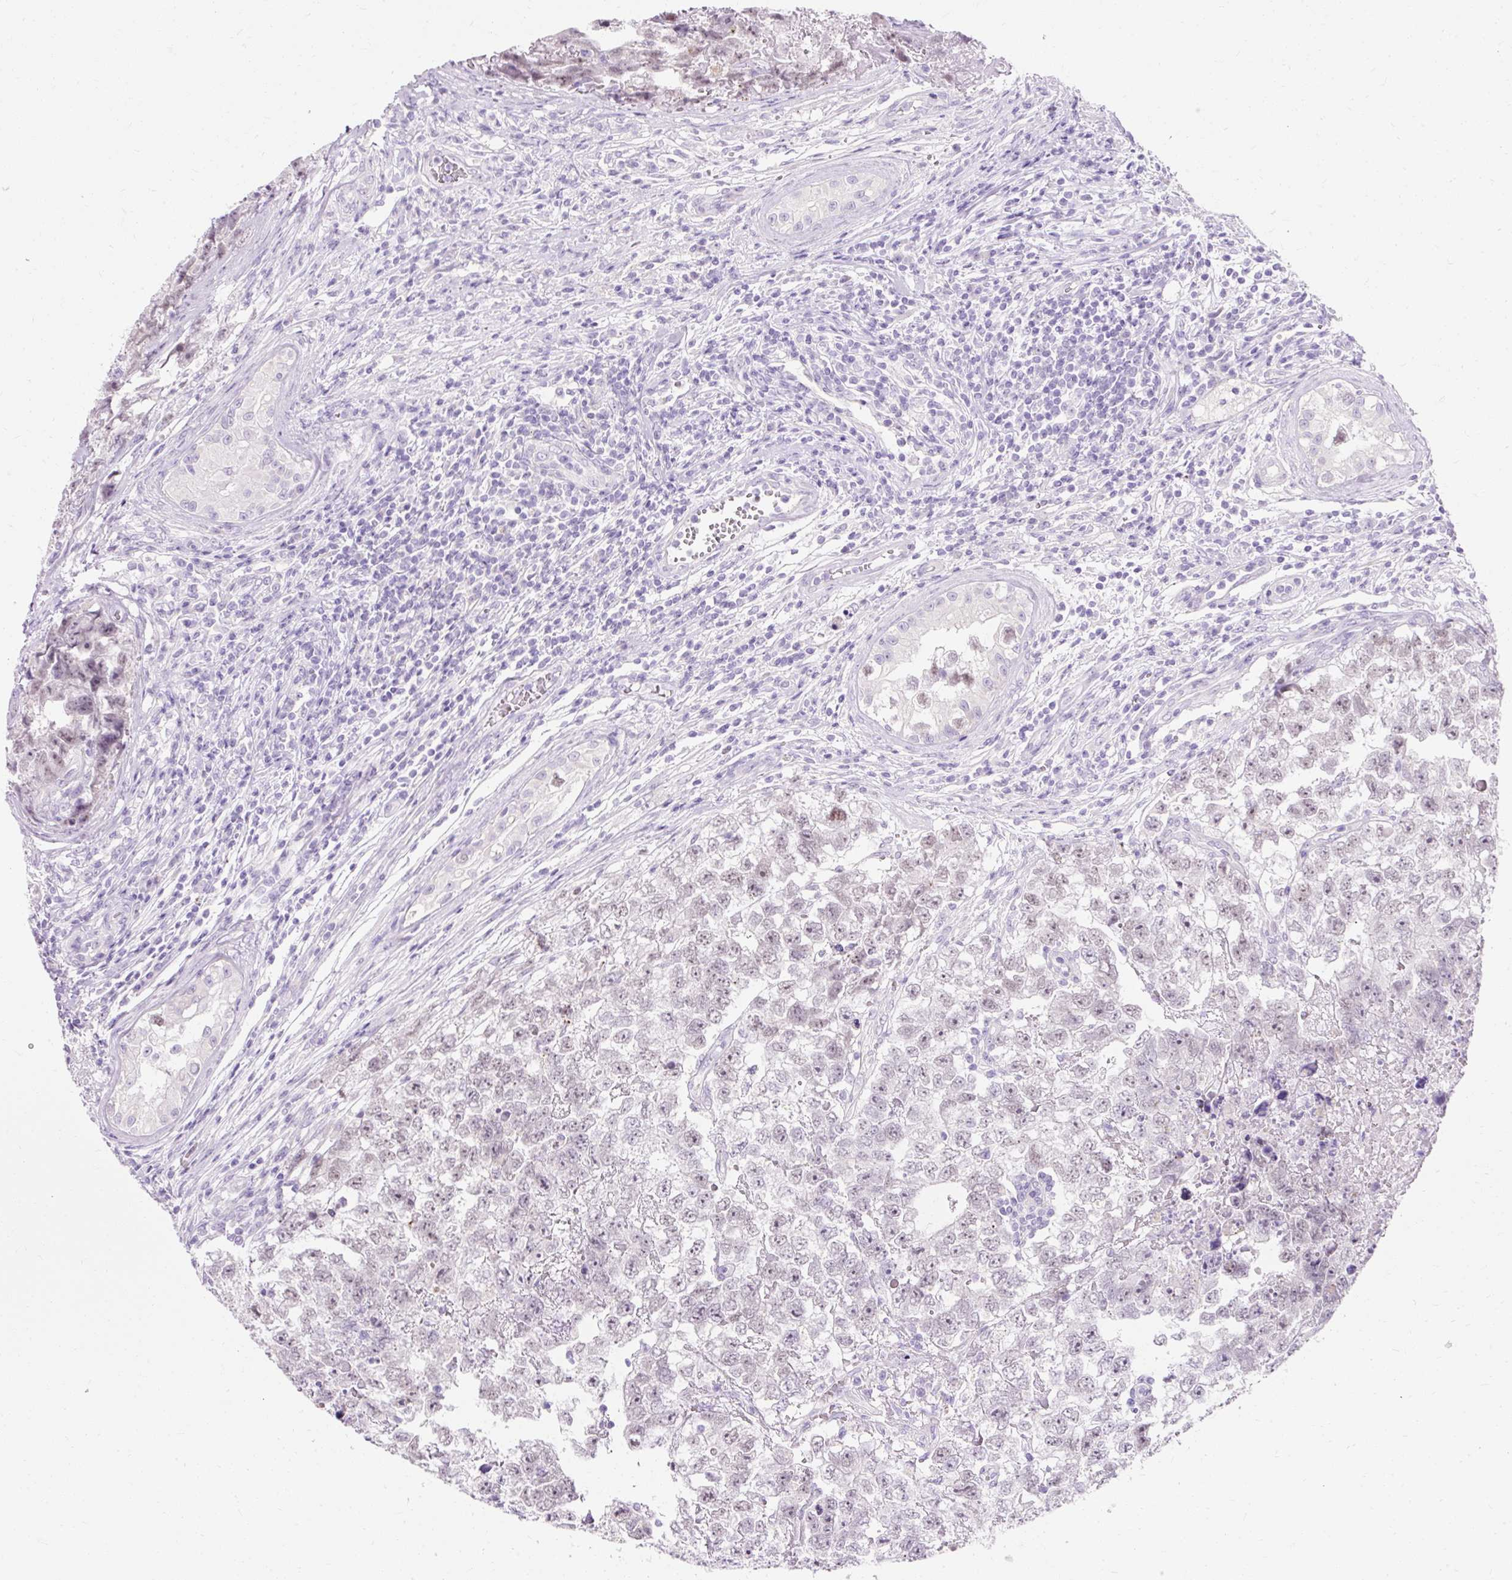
{"staining": {"intensity": "weak", "quantity": "<25%", "location": "nuclear"}, "tissue": "testis cancer", "cell_type": "Tumor cells", "image_type": "cancer", "snomed": [{"axis": "morphology", "description": "Carcinoma, Embryonal, NOS"}, {"axis": "topography", "description": "Testis"}], "caption": "DAB immunohistochemical staining of testis embryonal carcinoma demonstrates no significant positivity in tumor cells.", "gene": "TMEM213", "patient": {"sex": "male", "age": 22}}